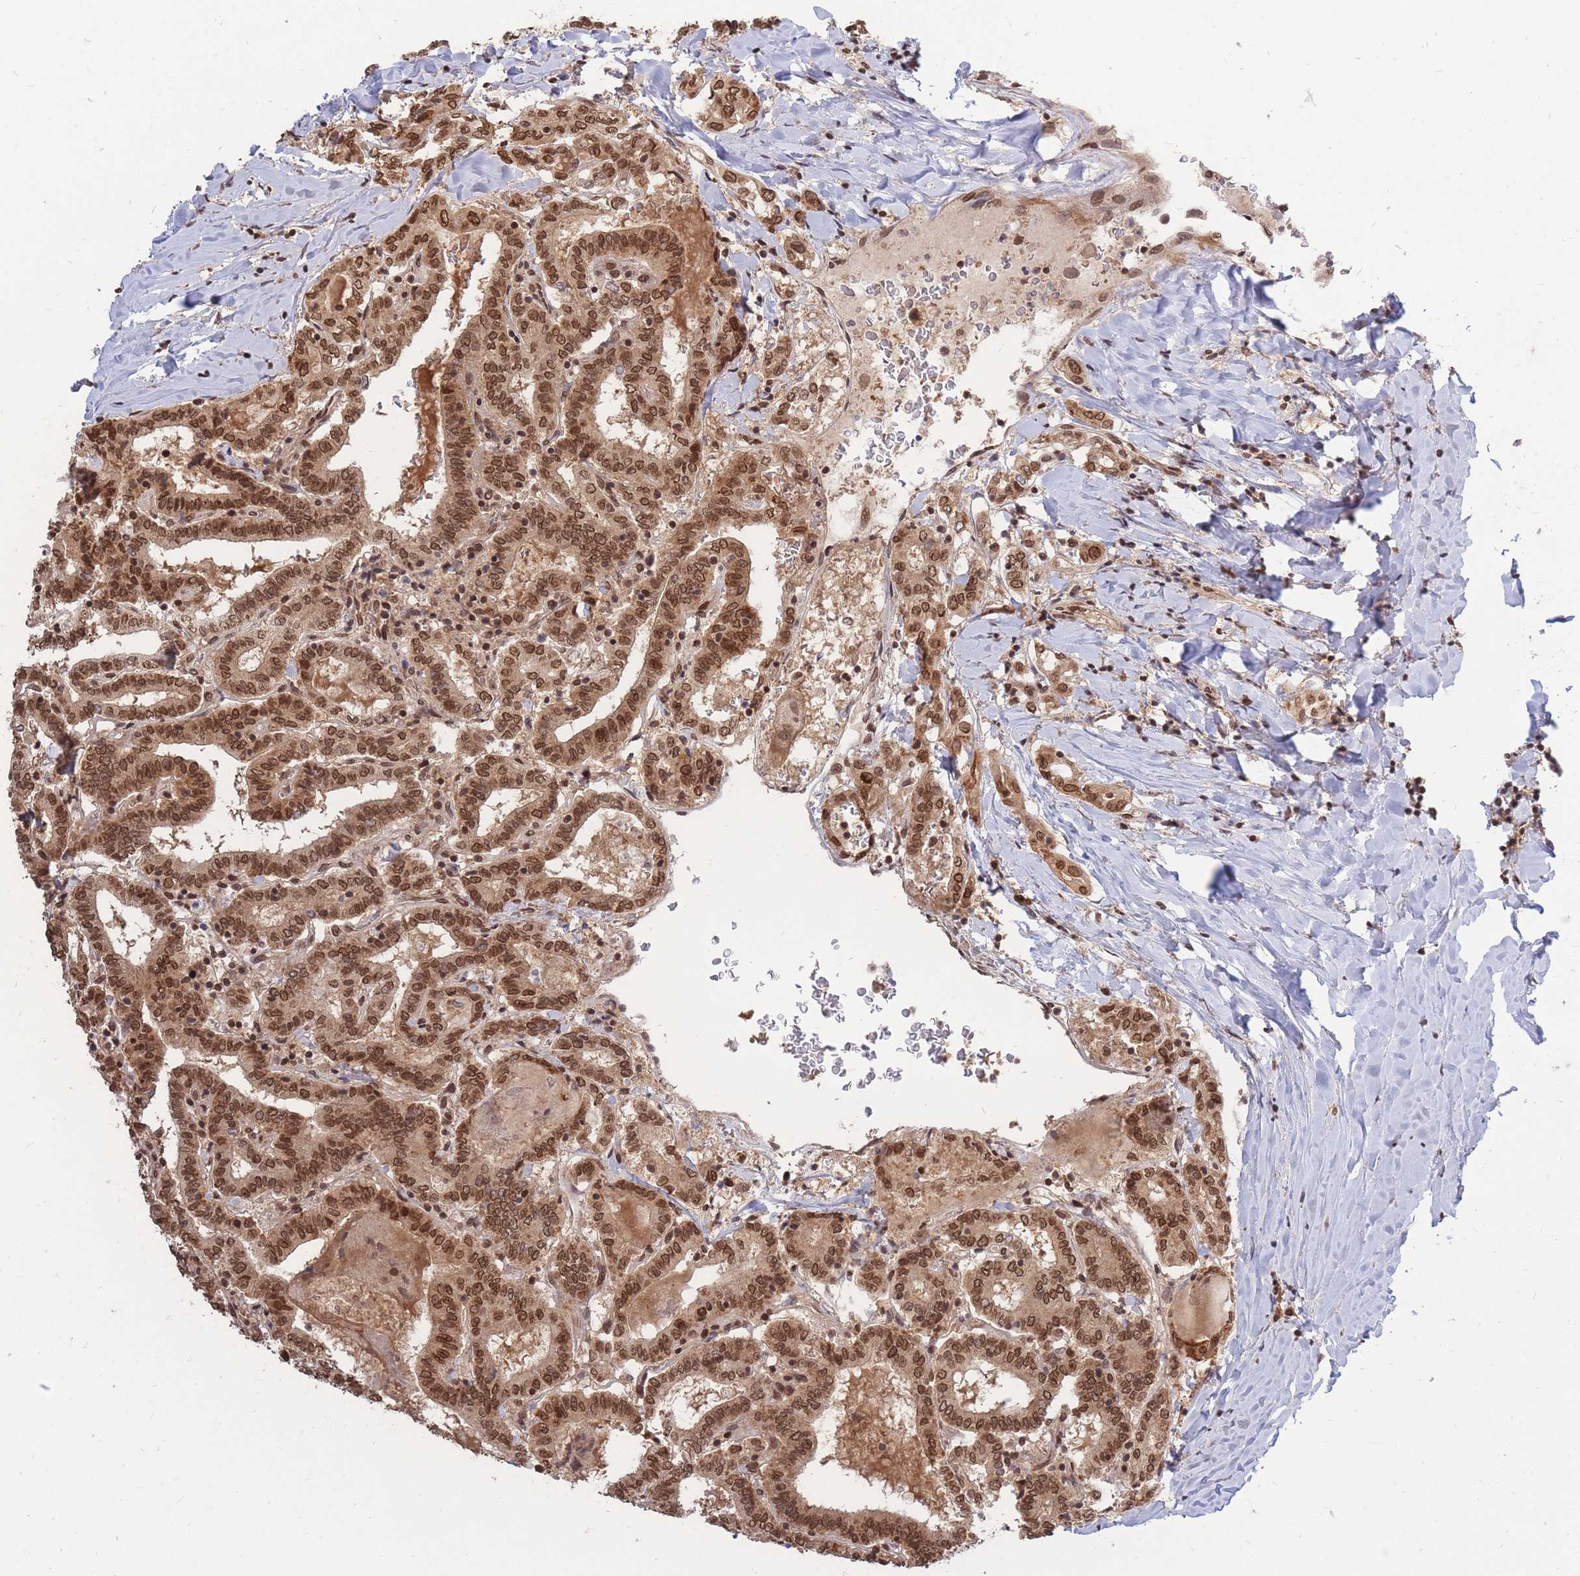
{"staining": {"intensity": "moderate", "quantity": ">75%", "location": "cytoplasmic/membranous,nuclear"}, "tissue": "thyroid cancer", "cell_type": "Tumor cells", "image_type": "cancer", "snomed": [{"axis": "morphology", "description": "Papillary adenocarcinoma, NOS"}, {"axis": "topography", "description": "Thyroid gland"}], "caption": "Brown immunohistochemical staining in papillary adenocarcinoma (thyroid) displays moderate cytoplasmic/membranous and nuclear staining in approximately >75% of tumor cells.", "gene": "SRA1", "patient": {"sex": "female", "age": 72}}